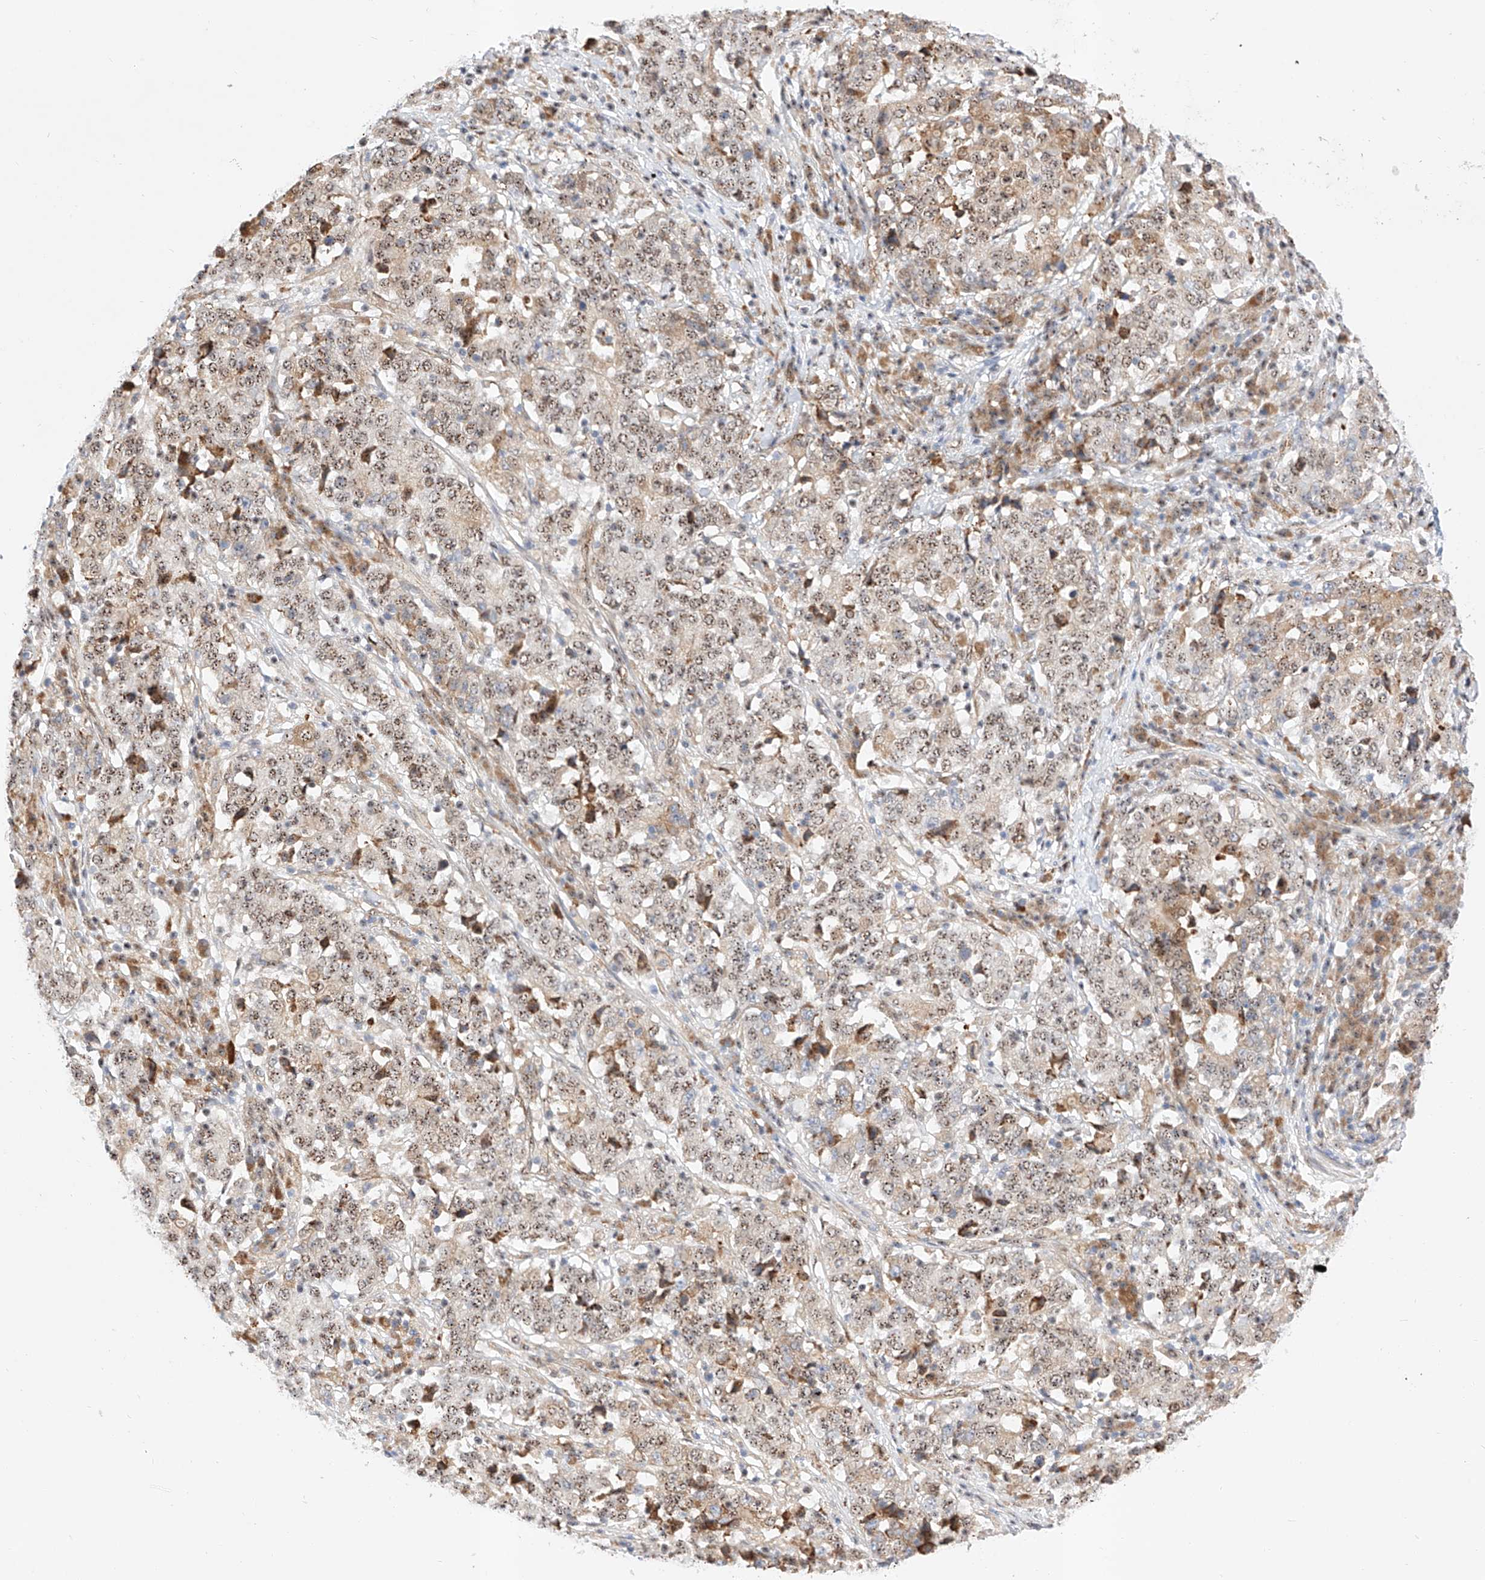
{"staining": {"intensity": "moderate", "quantity": ">75%", "location": "cytoplasmic/membranous,nuclear"}, "tissue": "stomach cancer", "cell_type": "Tumor cells", "image_type": "cancer", "snomed": [{"axis": "morphology", "description": "Adenocarcinoma, NOS"}, {"axis": "topography", "description": "Stomach"}], "caption": "Protein staining of adenocarcinoma (stomach) tissue shows moderate cytoplasmic/membranous and nuclear staining in about >75% of tumor cells. Nuclei are stained in blue.", "gene": "ATXN7L2", "patient": {"sex": "male", "age": 59}}